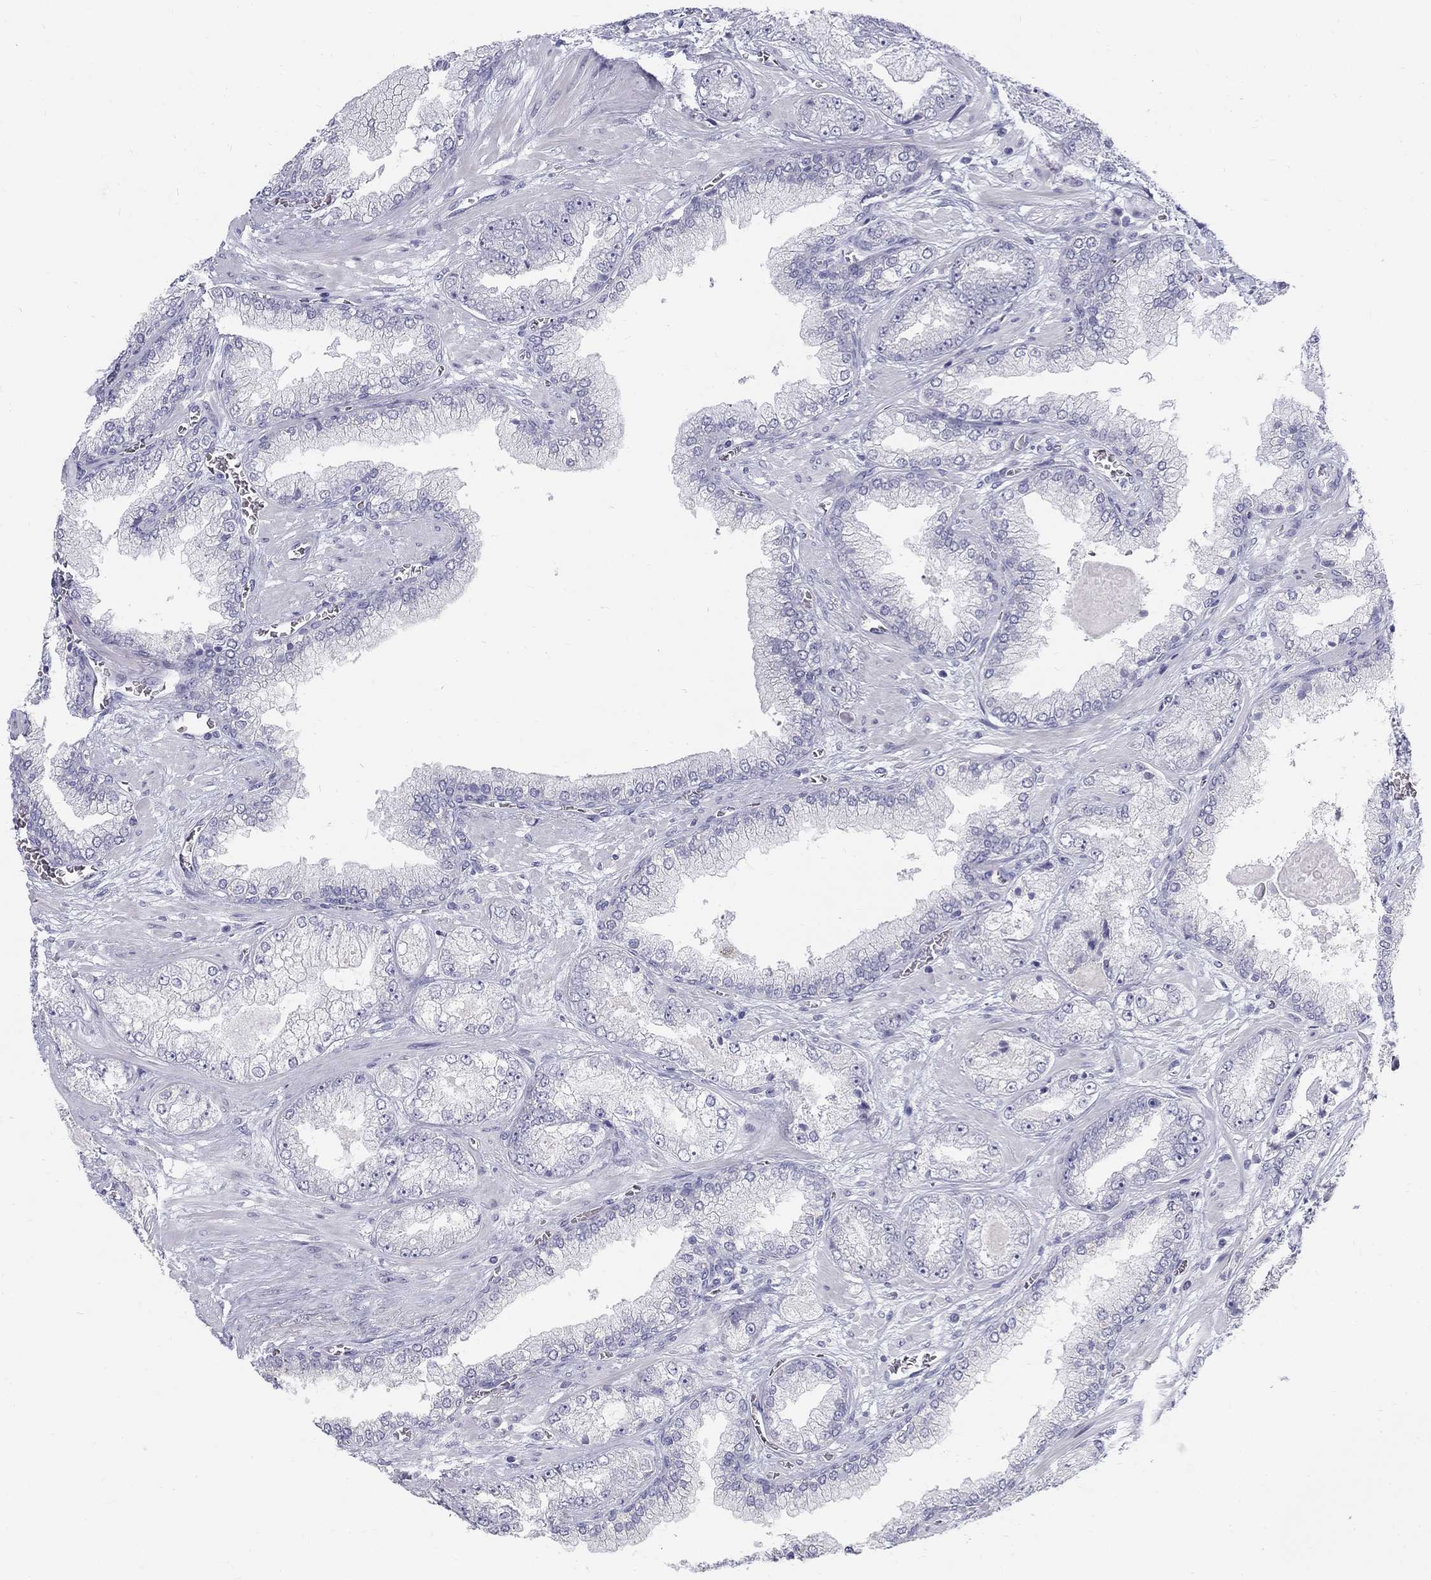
{"staining": {"intensity": "negative", "quantity": "none", "location": "none"}, "tissue": "prostate cancer", "cell_type": "Tumor cells", "image_type": "cancer", "snomed": [{"axis": "morphology", "description": "Adenocarcinoma, Low grade"}, {"axis": "topography", "description": "Prostate"}], "caption": "An immunohistochemistry image of prostate cancer (adenocarcinoma (low-grade)) is shown. There is no staining in tumor cells of prostate cancer (adenocarcinoma (low-grade)).", "gene": "MAGEB6", "patient": {"sex": "male", "age": 57}}